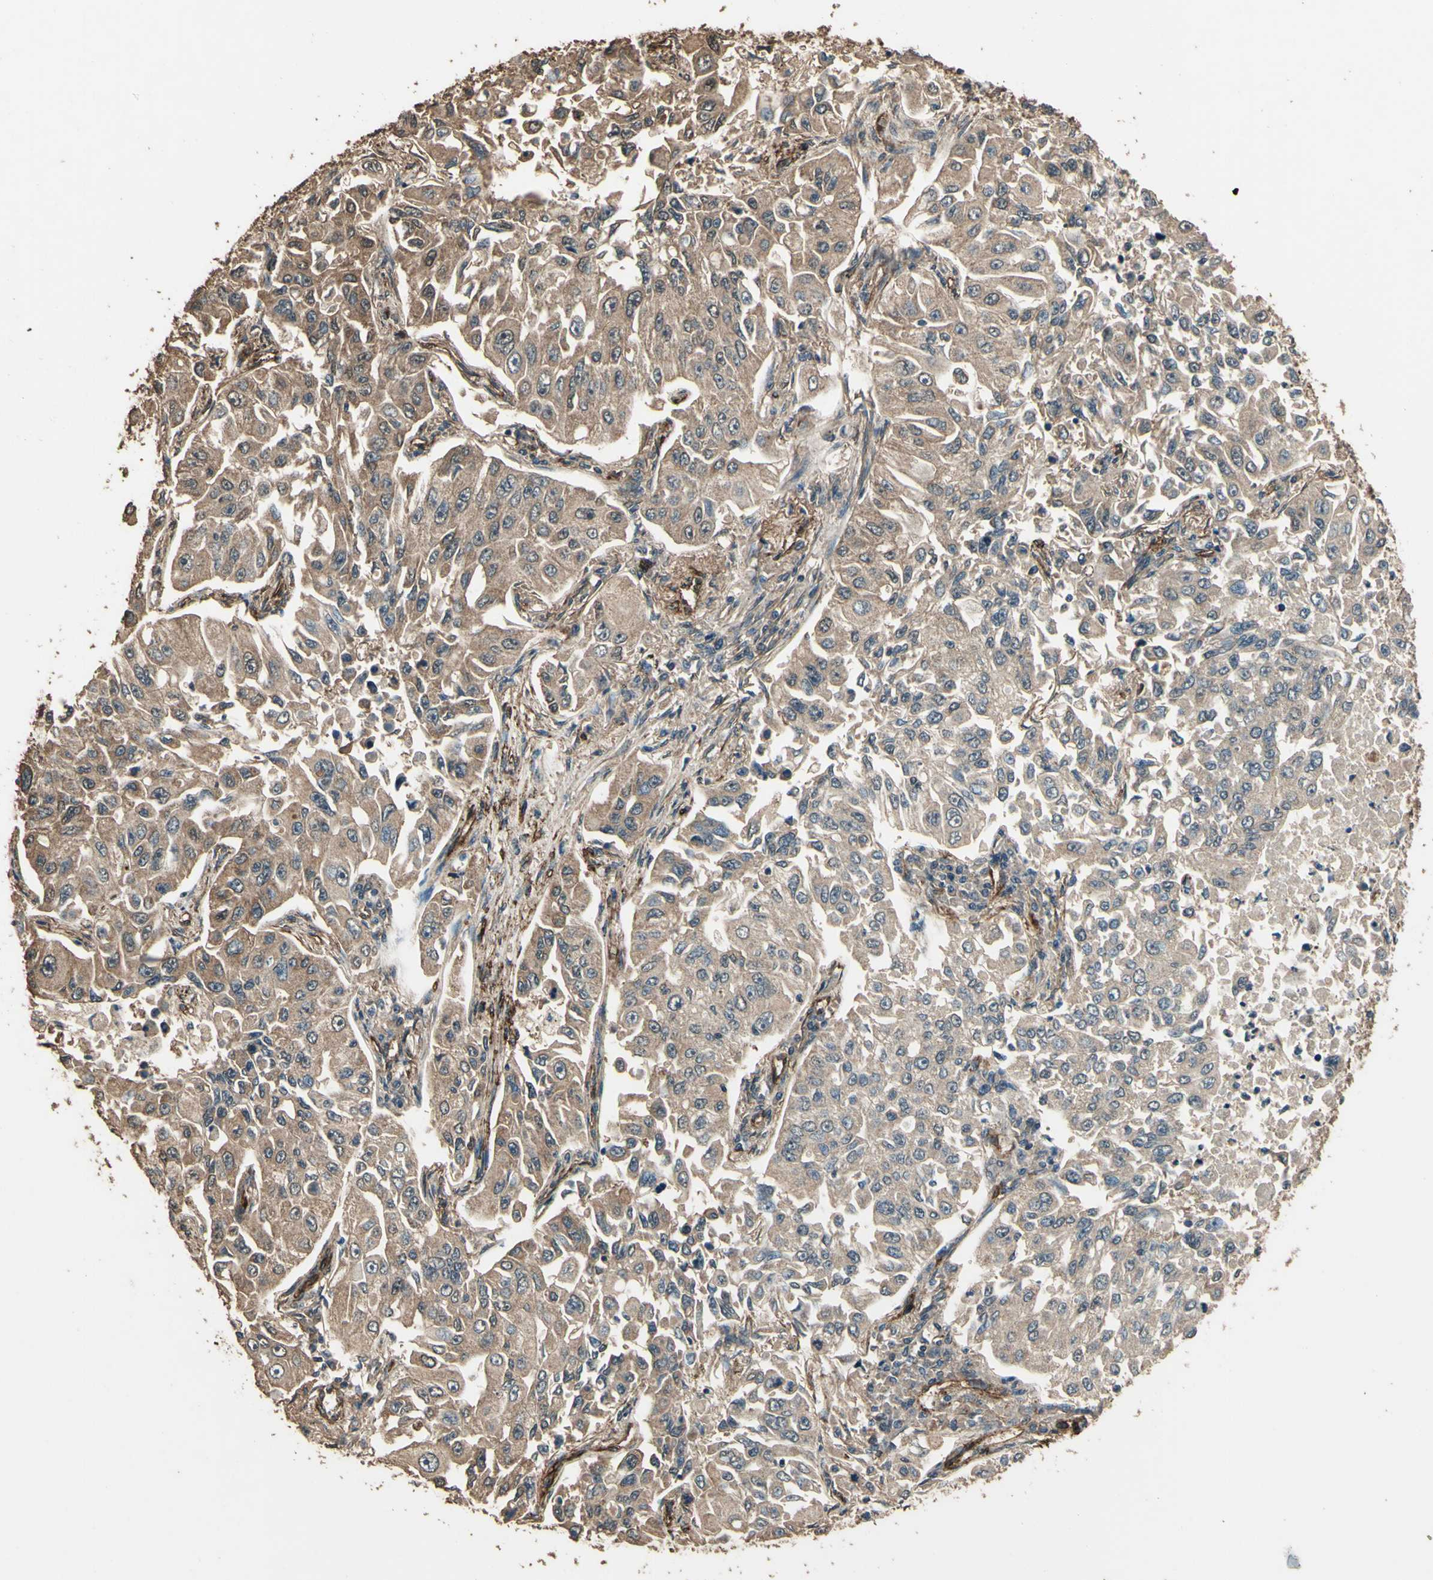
{"staining": {"intensity": "moderate", "quantity": ">75%", "location": "cytoplasmic/membranous"}, "tissue": "lung cancer", "cell_type": "Tumor cells", "image_type": "cancer", "snomed": [{"axis": "morphology", "description": "Adenocarcinoma, NOS"}, {"axis": "topography", "description": "Lung"}], "caption": "Adenocarcinoma (lung) stained with IHC shows moderate cytoplasmic/membranous positivity in approximately >75% of tumor cells.", "gene": "TSPO", "patient": {"sex": "male", "age": 84}}